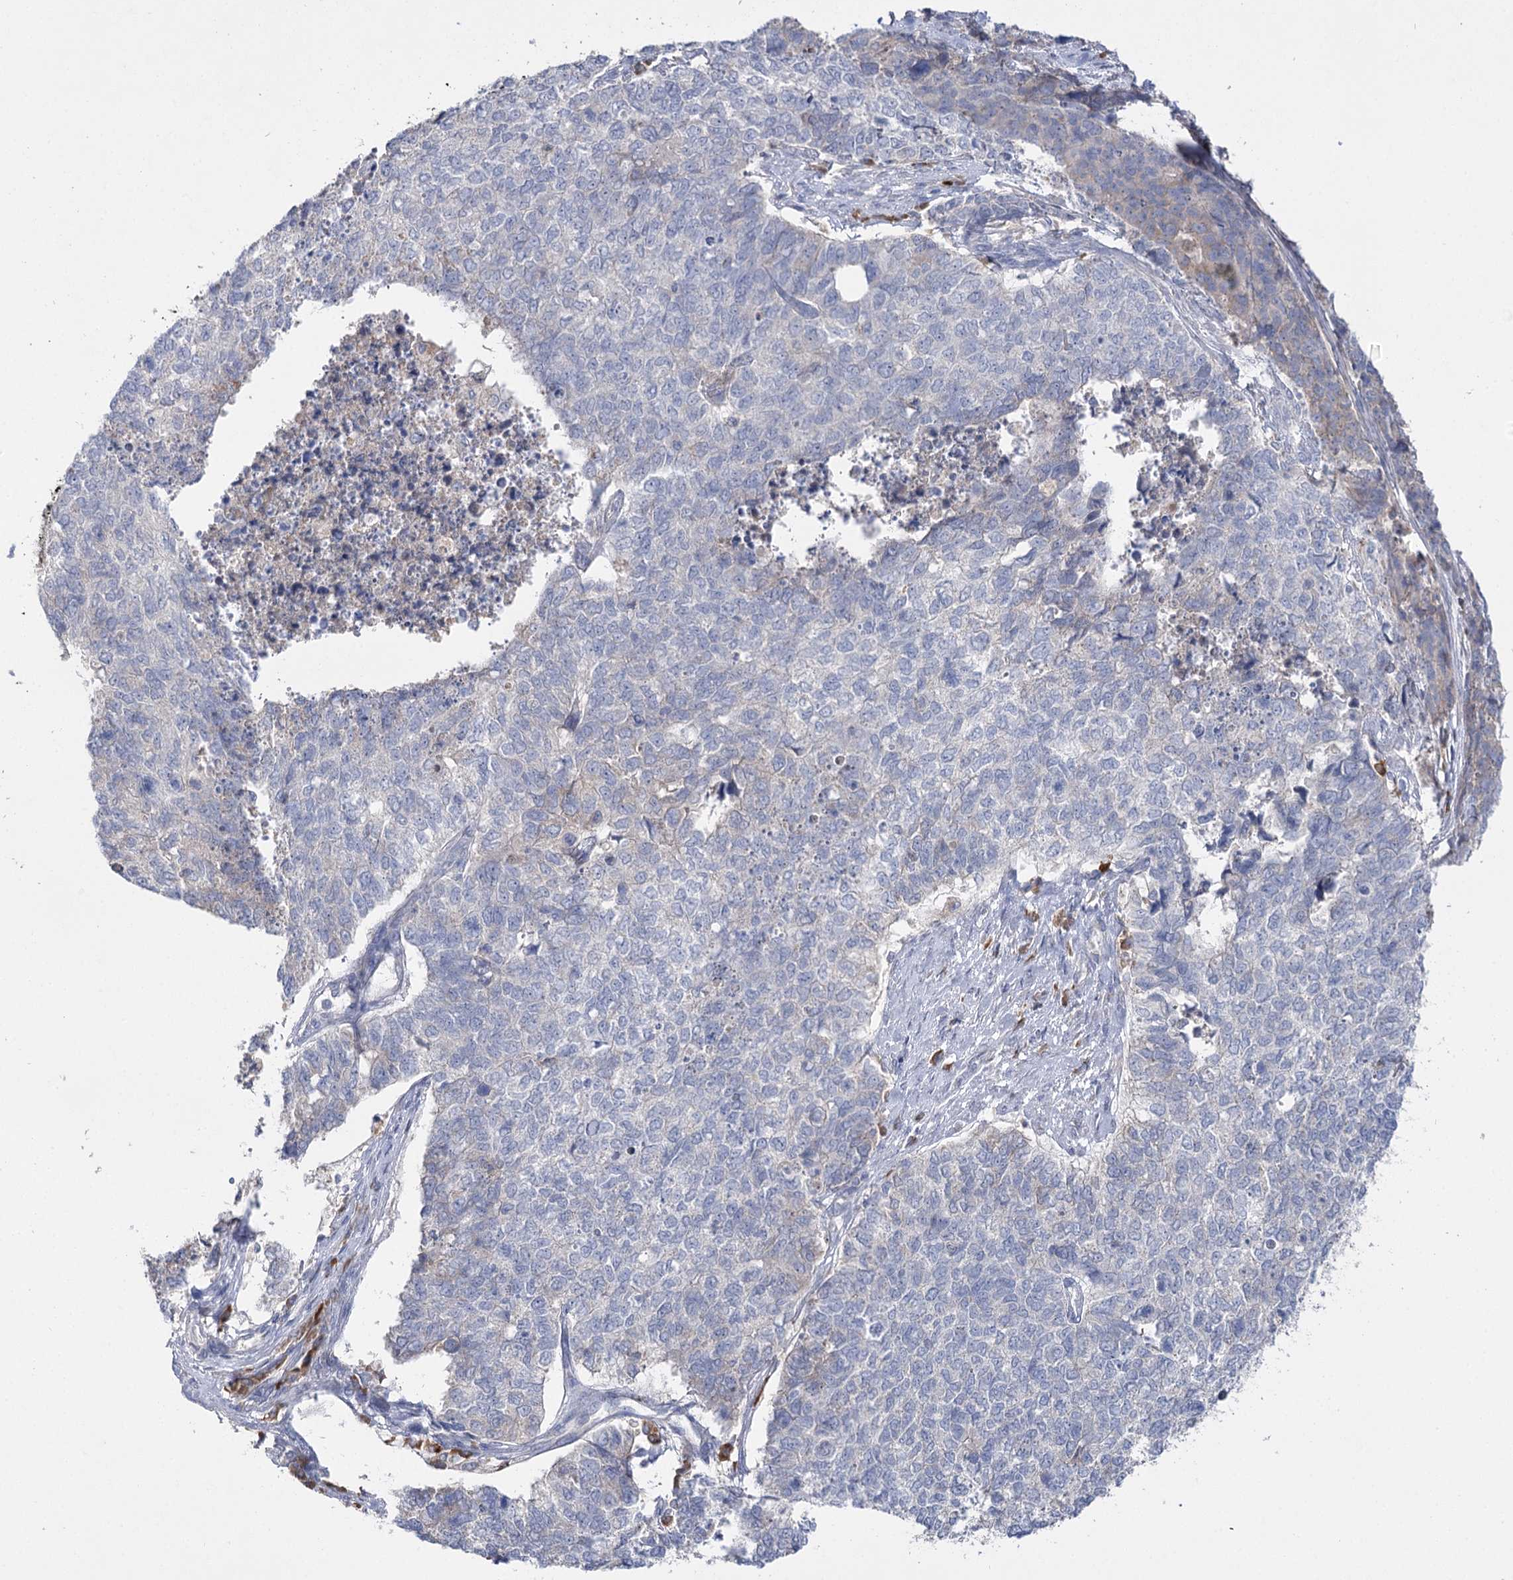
{"staining": {"intensity": "negative", "quantity": "none", "location": "none"}, "tissue": "cervical cancer", "cell_type": "Tumor cells", "image_type": "cancer", "snomed": [{"axis": "morphology", "description": "Squamous cell carcinoma, NOS"}, {"axis": "topography", "description": "Cervix"}], "caption": "Squamous cell carcinoma (cervical) stained for a protein using IHC demonstrates no expression tumor cells.", "gene": "IL1RAP", "patient": {"sex": "female", "age": 63}}